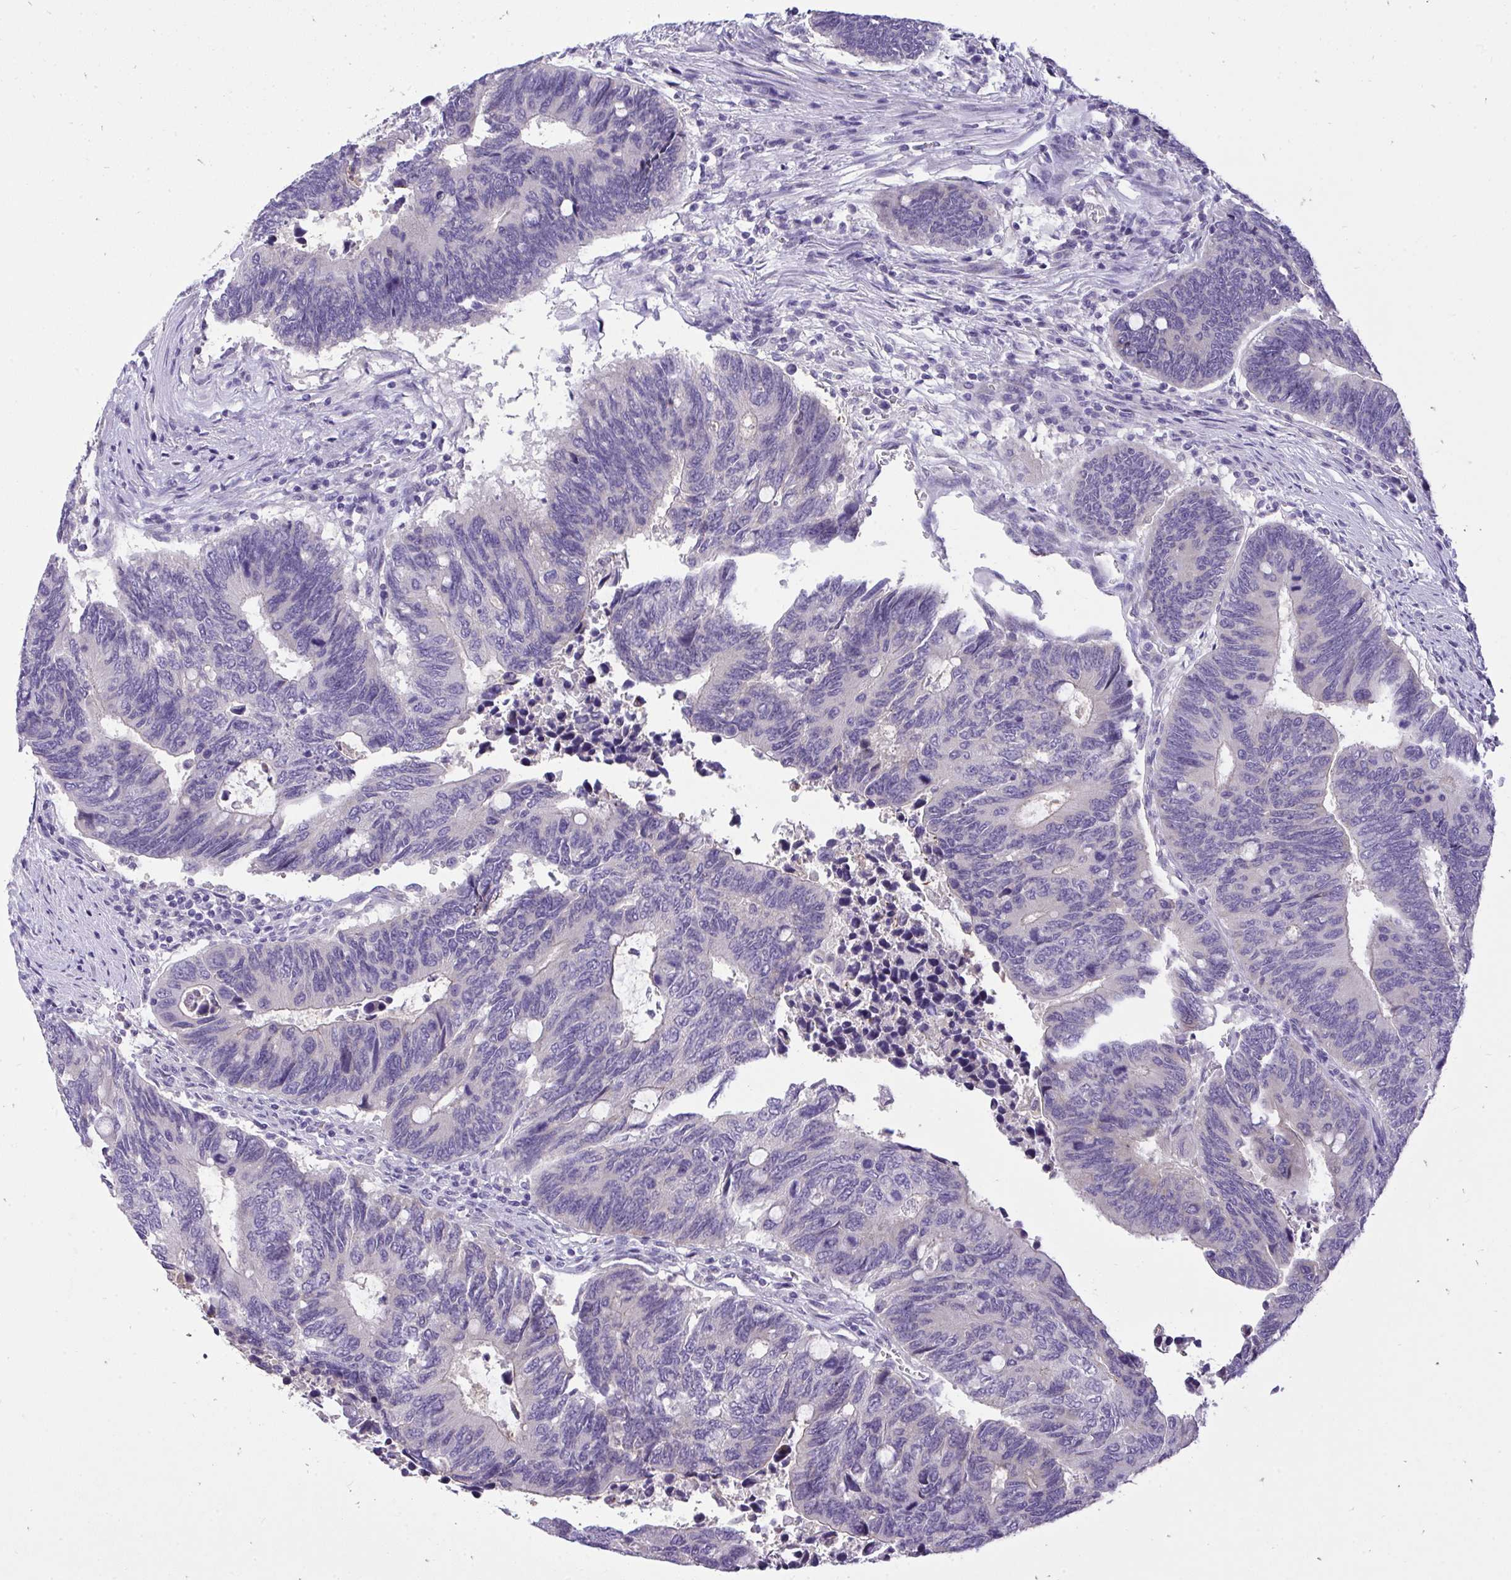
{"staining": {"intensity": "negative", "quantity": "none", "location": "none"}, "tissue": "colorectal cancer", "cell_type": "Tumor cells", "image_type": "cancer", "snomed": [{"axis": "morphology", "description": "Adenocarcinoma, NOS"}, {"axis": "topography", "description": "Colon"}], "caption": "Photomicrograph shows no protein positivity in tumor cells of colorectal cancer (adenocarcinoma) tissue.", "gene": "VGLL3", "patient": {"sex": "male", "age": 87}}